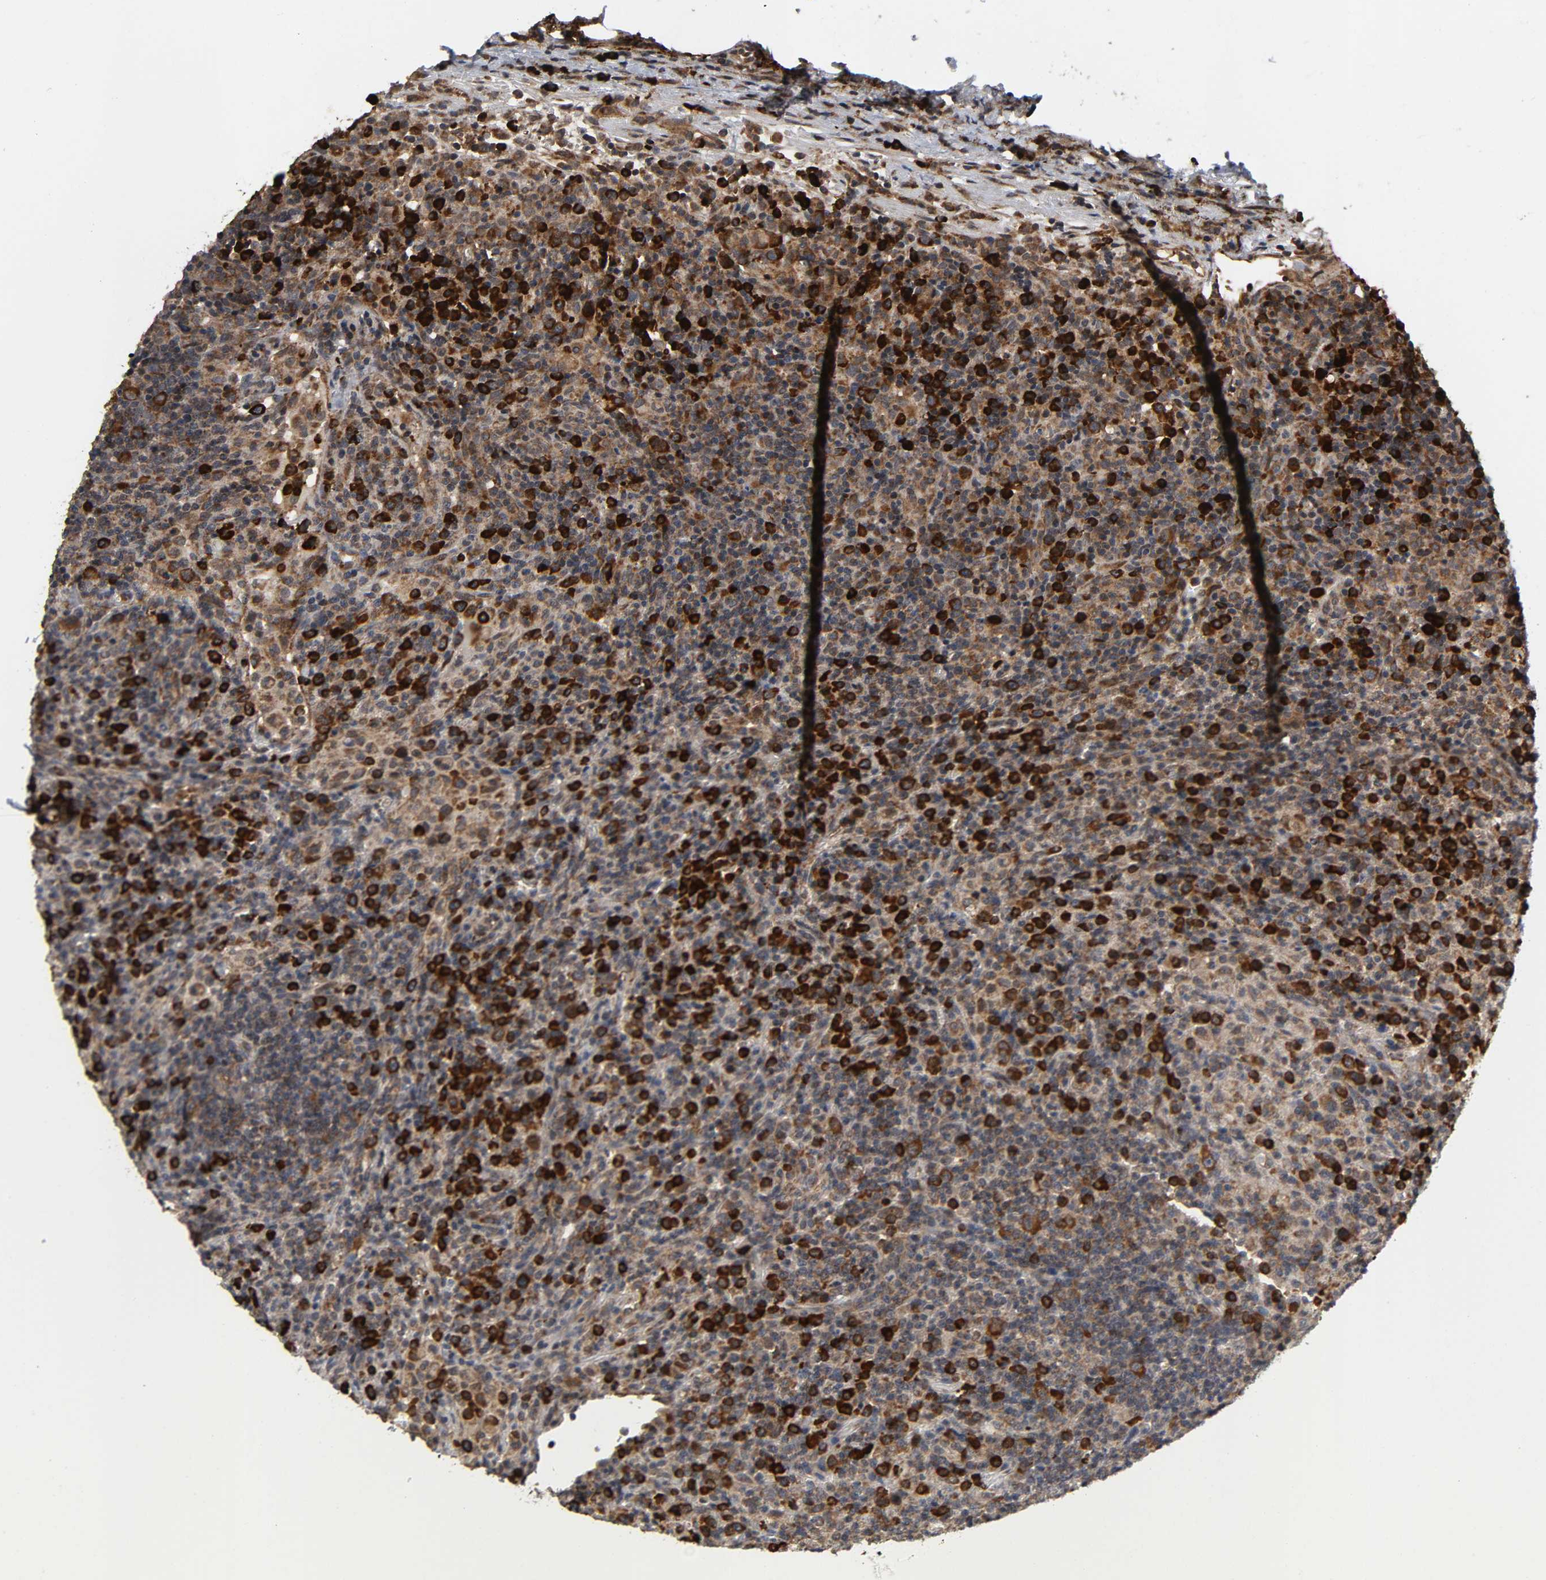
{"staining": {"intensity": "strong", "quantity": ">75%", "location": "cytoplasmic/membranous"}, "tissue": "lymphoma", "cell_type": "Tumor cells", "image_type": "cancer", "snomed": [{"axis": "morphology", "description": "Hodgkin's disease, NOS"}, {"axis": "topography", "description": "Lymph node"}], "caption": "Human Hodgkin's disease stained with a brown dye shows strong cytoplasmic/membranous positive expression in approximately >75% of tumor cells.", "gene": "SLC30A9", "patient": {"sex": "male", "age": 65}}